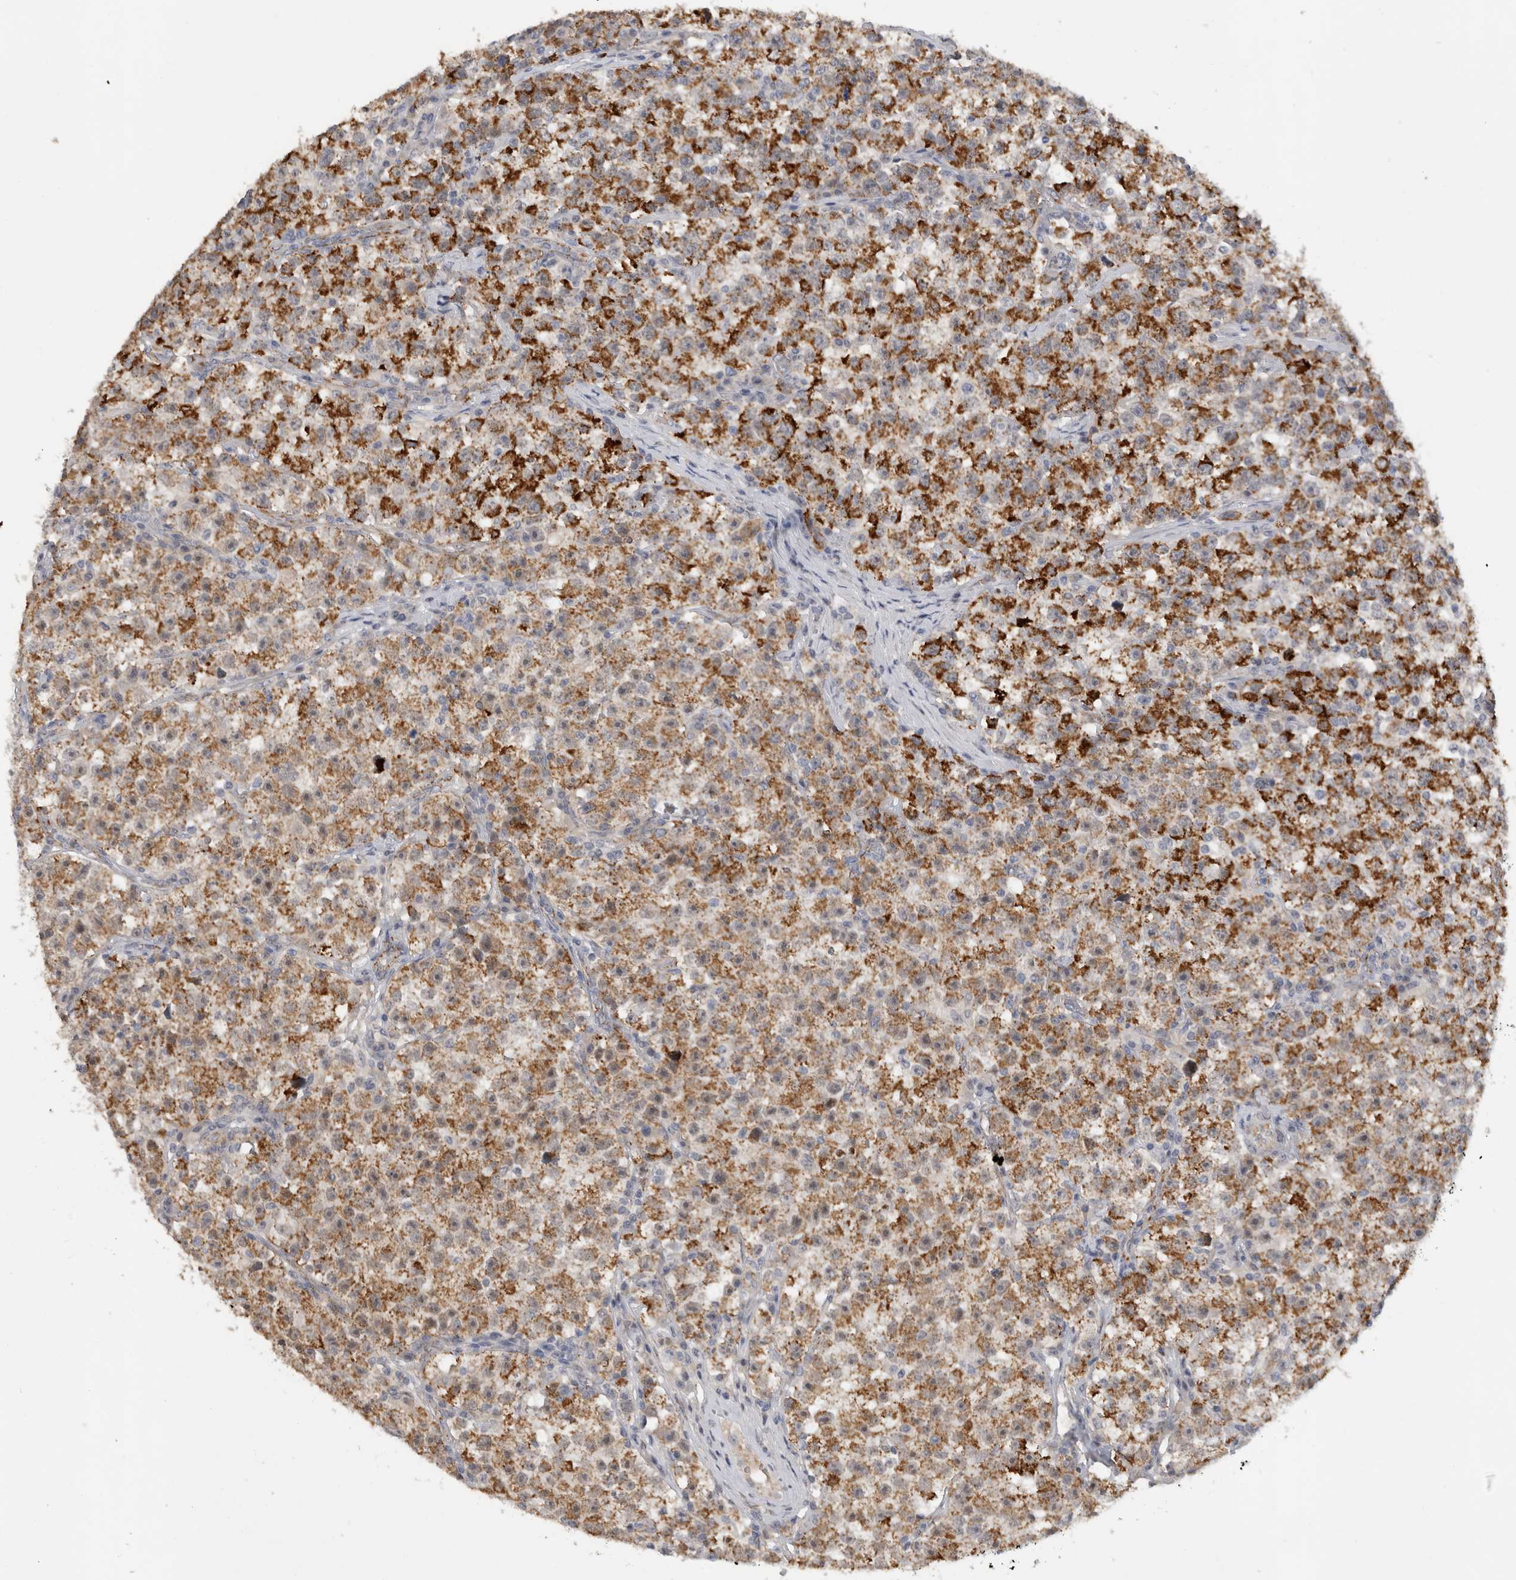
{"staining": {"intensity": "strong", "quantity": "25%-75%", "location": "cytoplasmic/membranous"}, "tissue": "testis cancer", "cell_type": "Tumor cells", "image_type": "cancer", "snomed": [{"axis": "morphology", "description": "Seminoma, NOS"}, {"axis": "topography", "description": "Testis"}], "caption": "Protein staining of testis cancer tissue exhibits strong cytoplasmic/membranous expression in approximately 25%-75% of tumor cells.", "gene": "DYRK2", "patient": {"sex": "male", "age": 22}}